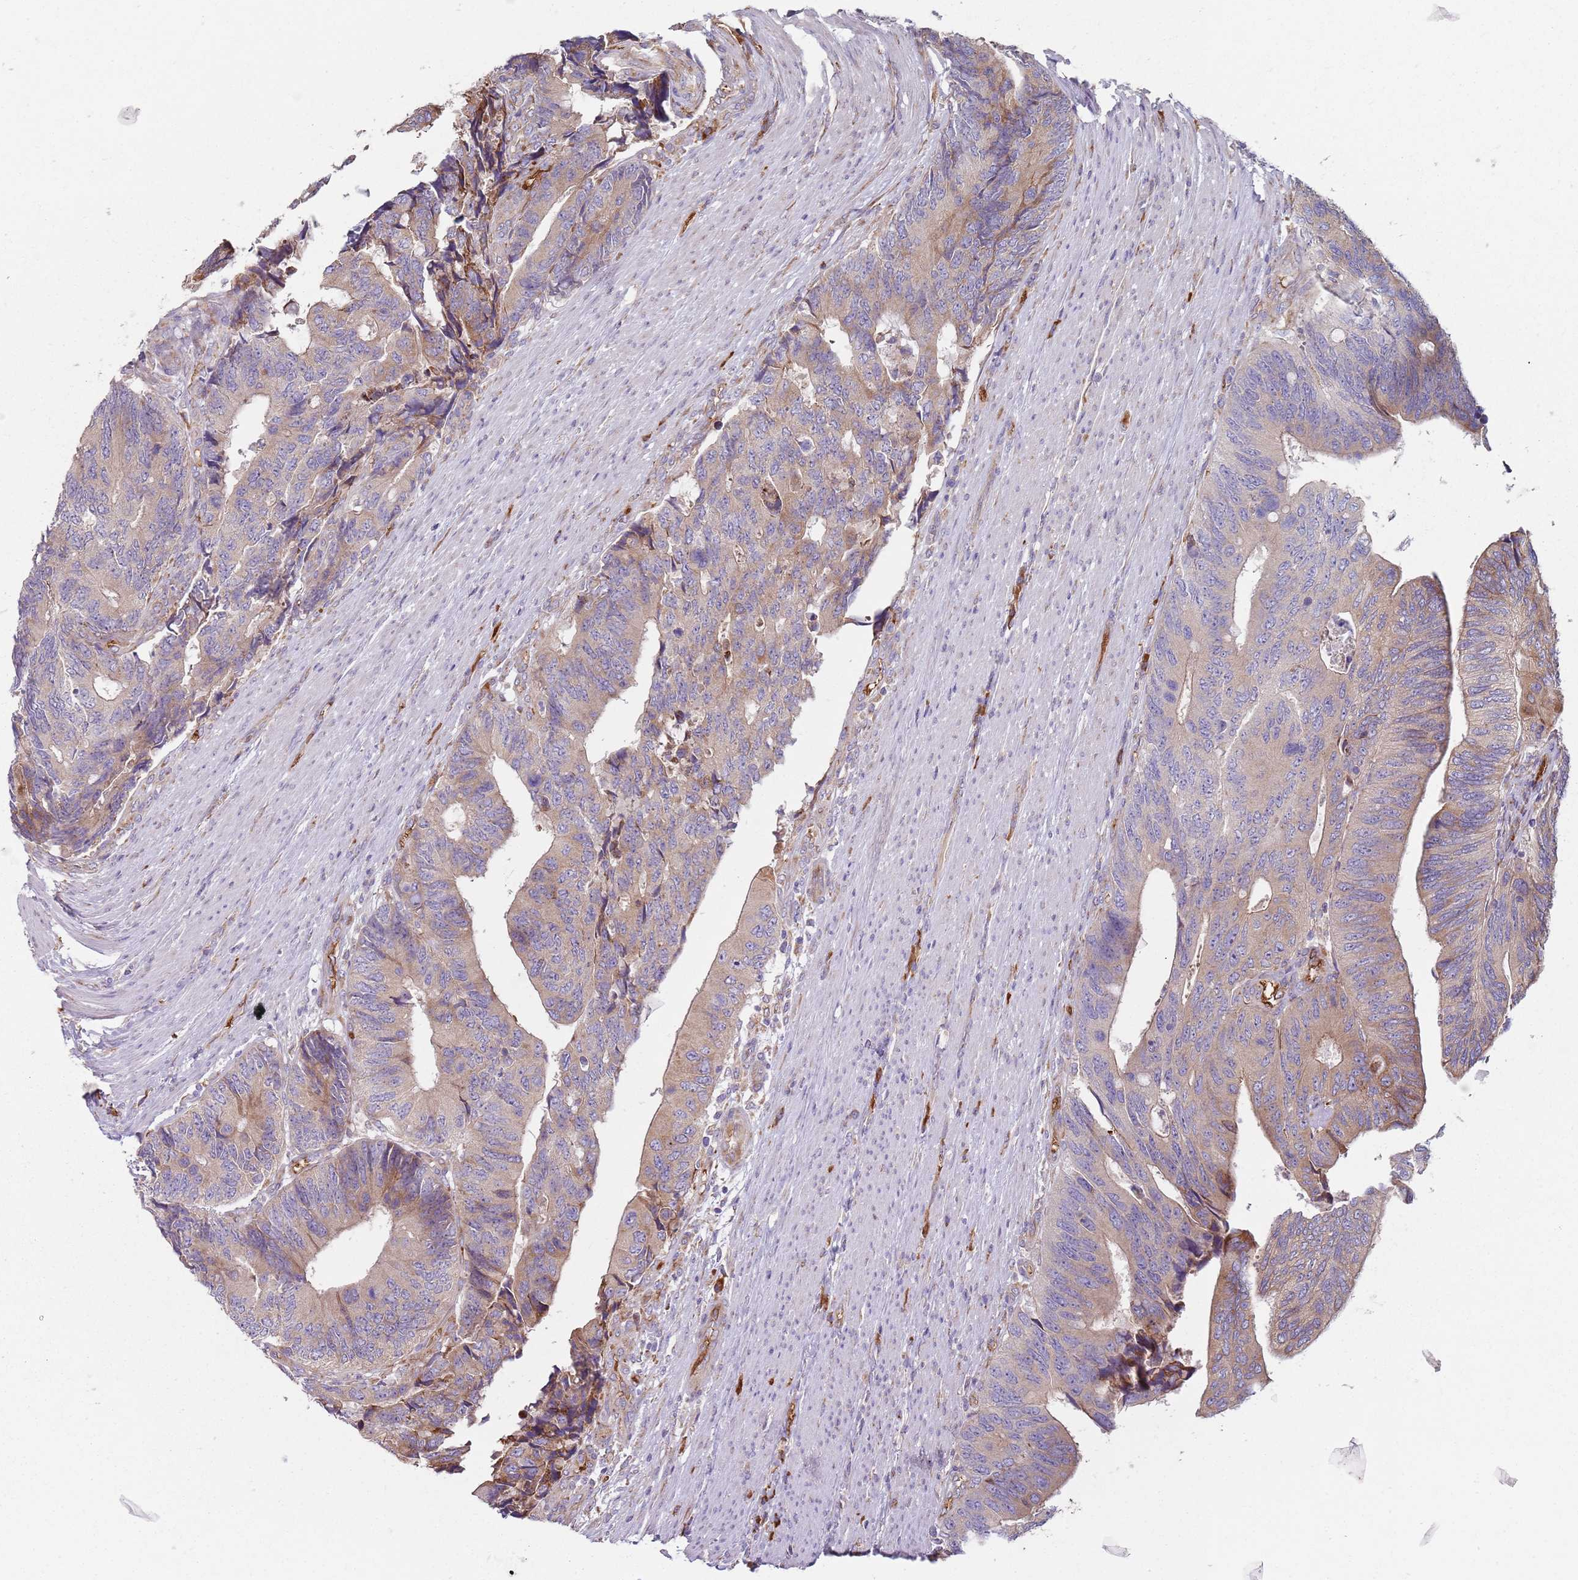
{"staining": {"intensity": "moderate", "quantity": "<25%", "location": "cytoplasmic/membranous"}, "tissue": "colorectal cancer", "cell_type": "Tumor cells", "image_type": "cancer", "snomed": [{"axis": "morphology", "description": "Adenocarcinoma, NOS"}, {"axis": "topography", "description": "Colon"}], "caption": "Immunohistochemistry (IHC) histopathology image of neoplastic tissue: adenocarcinoma (colorectal) stained using immunohistochemistry demonstrates low levels of moderate protein expression localized specifically in the cytoplasmic/membranous of tumor cells, appearing as a cytoplasmic/membranous brown color.", "gene": "SPATA2", "patient": {"sex": "male", "age": 87}}